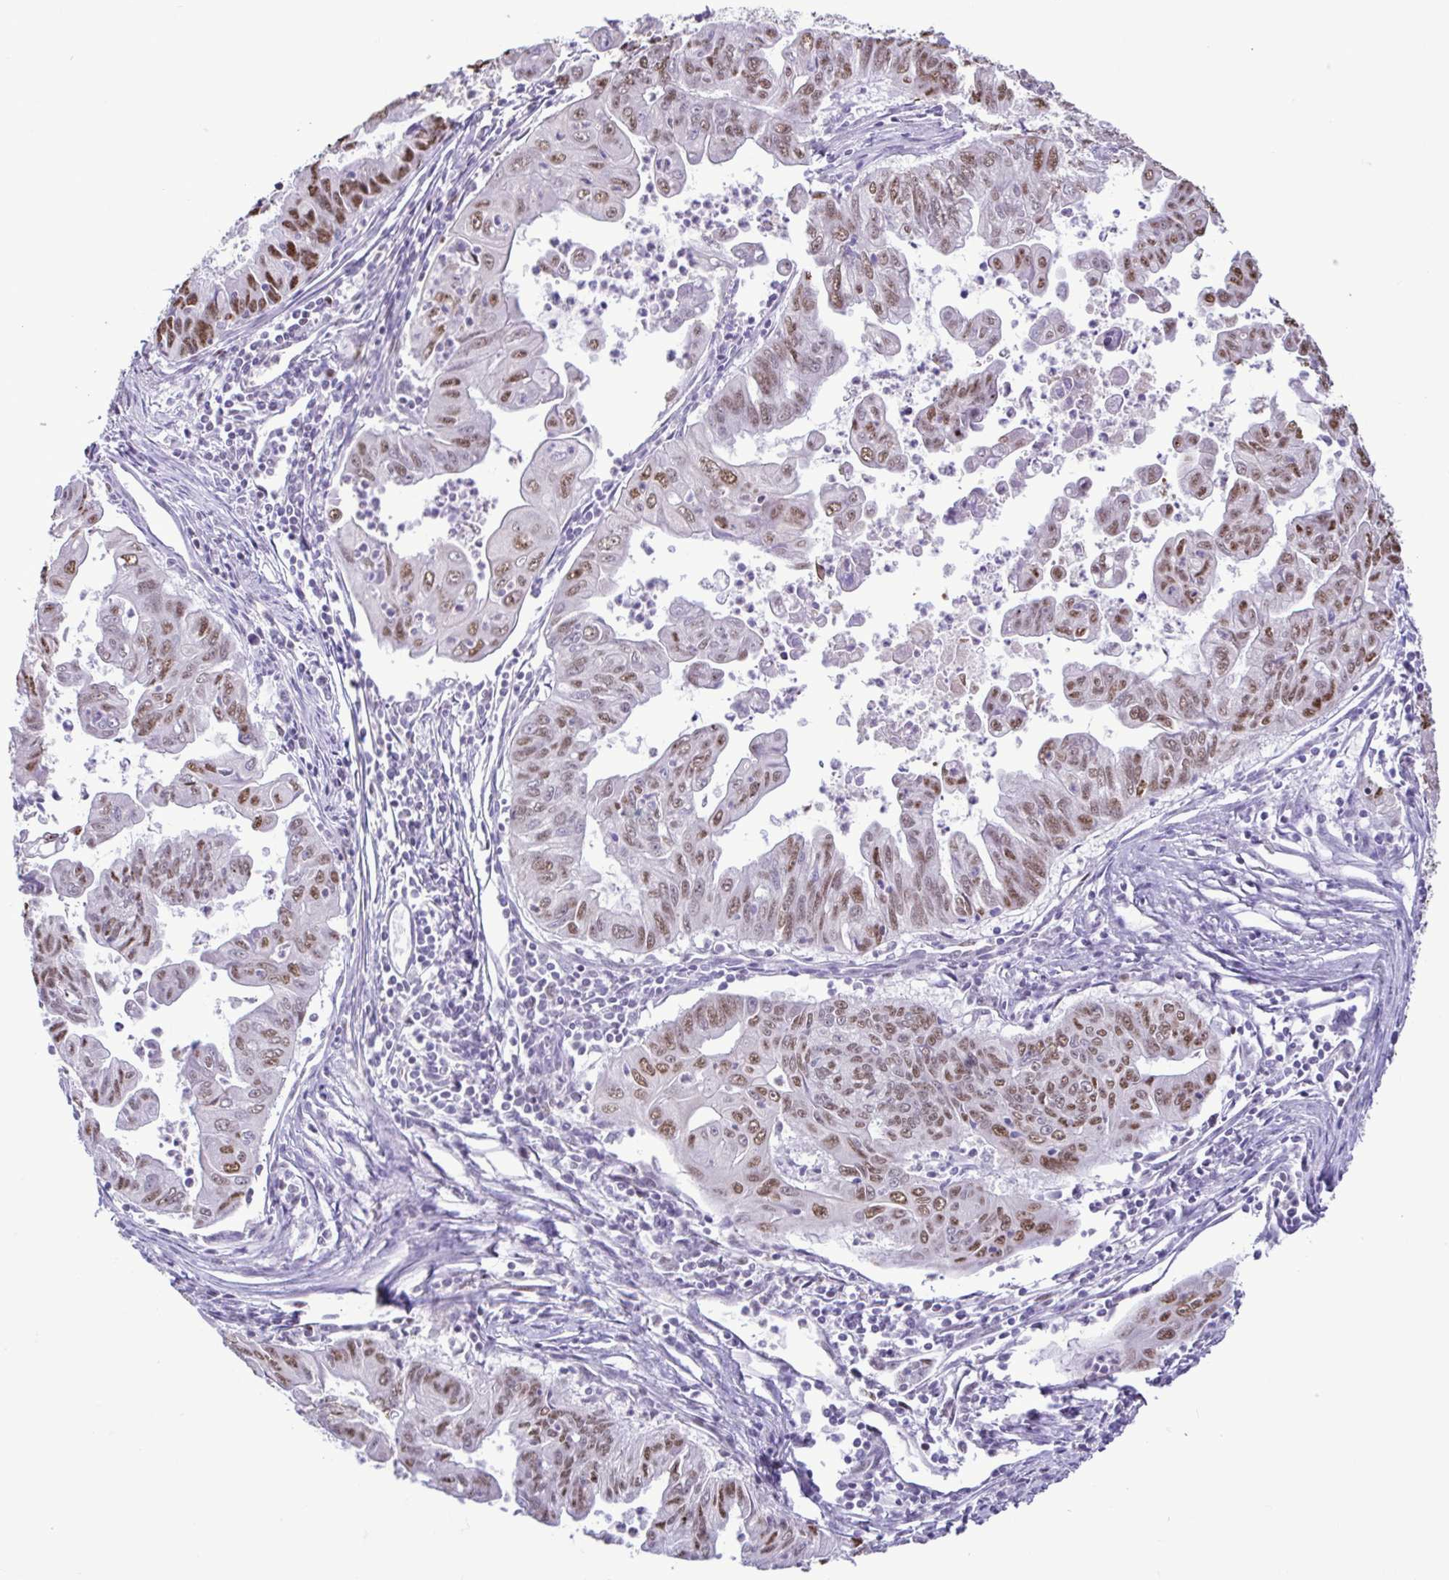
{"staining": {"intensity": "moderate", "quantity": ">75%", "location": "nuclear"}, "tissue": "stomach cancer", "cell_type": "Tumor cells", "image_type": "cancer", "snomed": [{"axis": "morphology", "description": "Adenocarcinoma, NOS"}, {"axis": "topography", "description": "Stomach, upper"}], "caption": "Protein expression analysis of adenocarcinoma (stomach) exhibits moderate nuclear staining in about >75% of tumor cells.", "gene": "CBY2", "patient": {"sex": "male", "age": 80}}